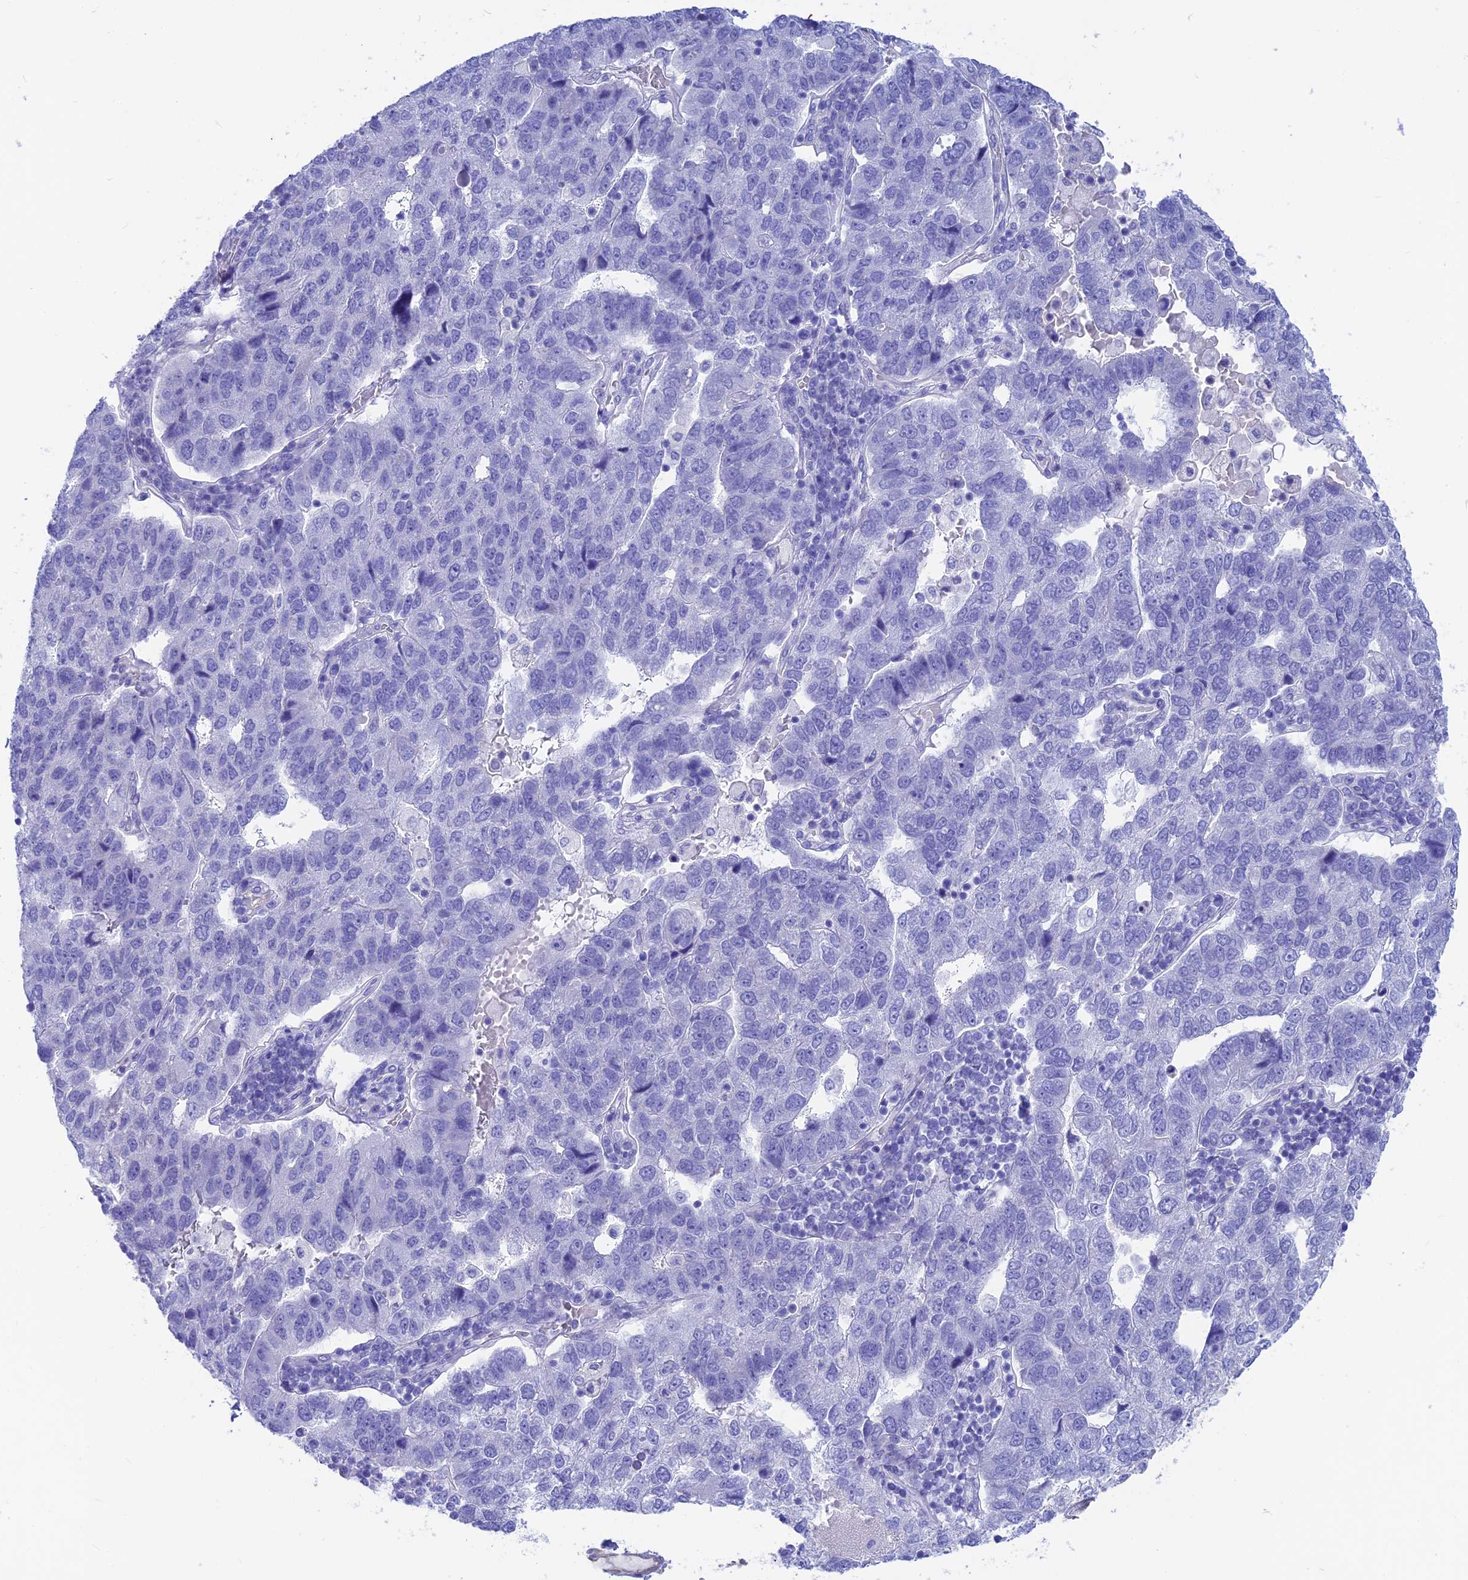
{"staining": {"intensity": "negative", "quantity": "none", "location": "none"}, "tissue": "pancreatic cancer", "cell_type": "Tumor cells", "image_type": "cancer", "snomed": [{"axis": "morphology", "description": "Adenocarcinoma, NOS"}, {"axis": "topography", "description": "Pancreas"}], "caption": "Tumor cells are negative for protein expression in human pancreatic cancer.", "gene": "GNGT2", "patient": {"sex": "female", "age": 61}}